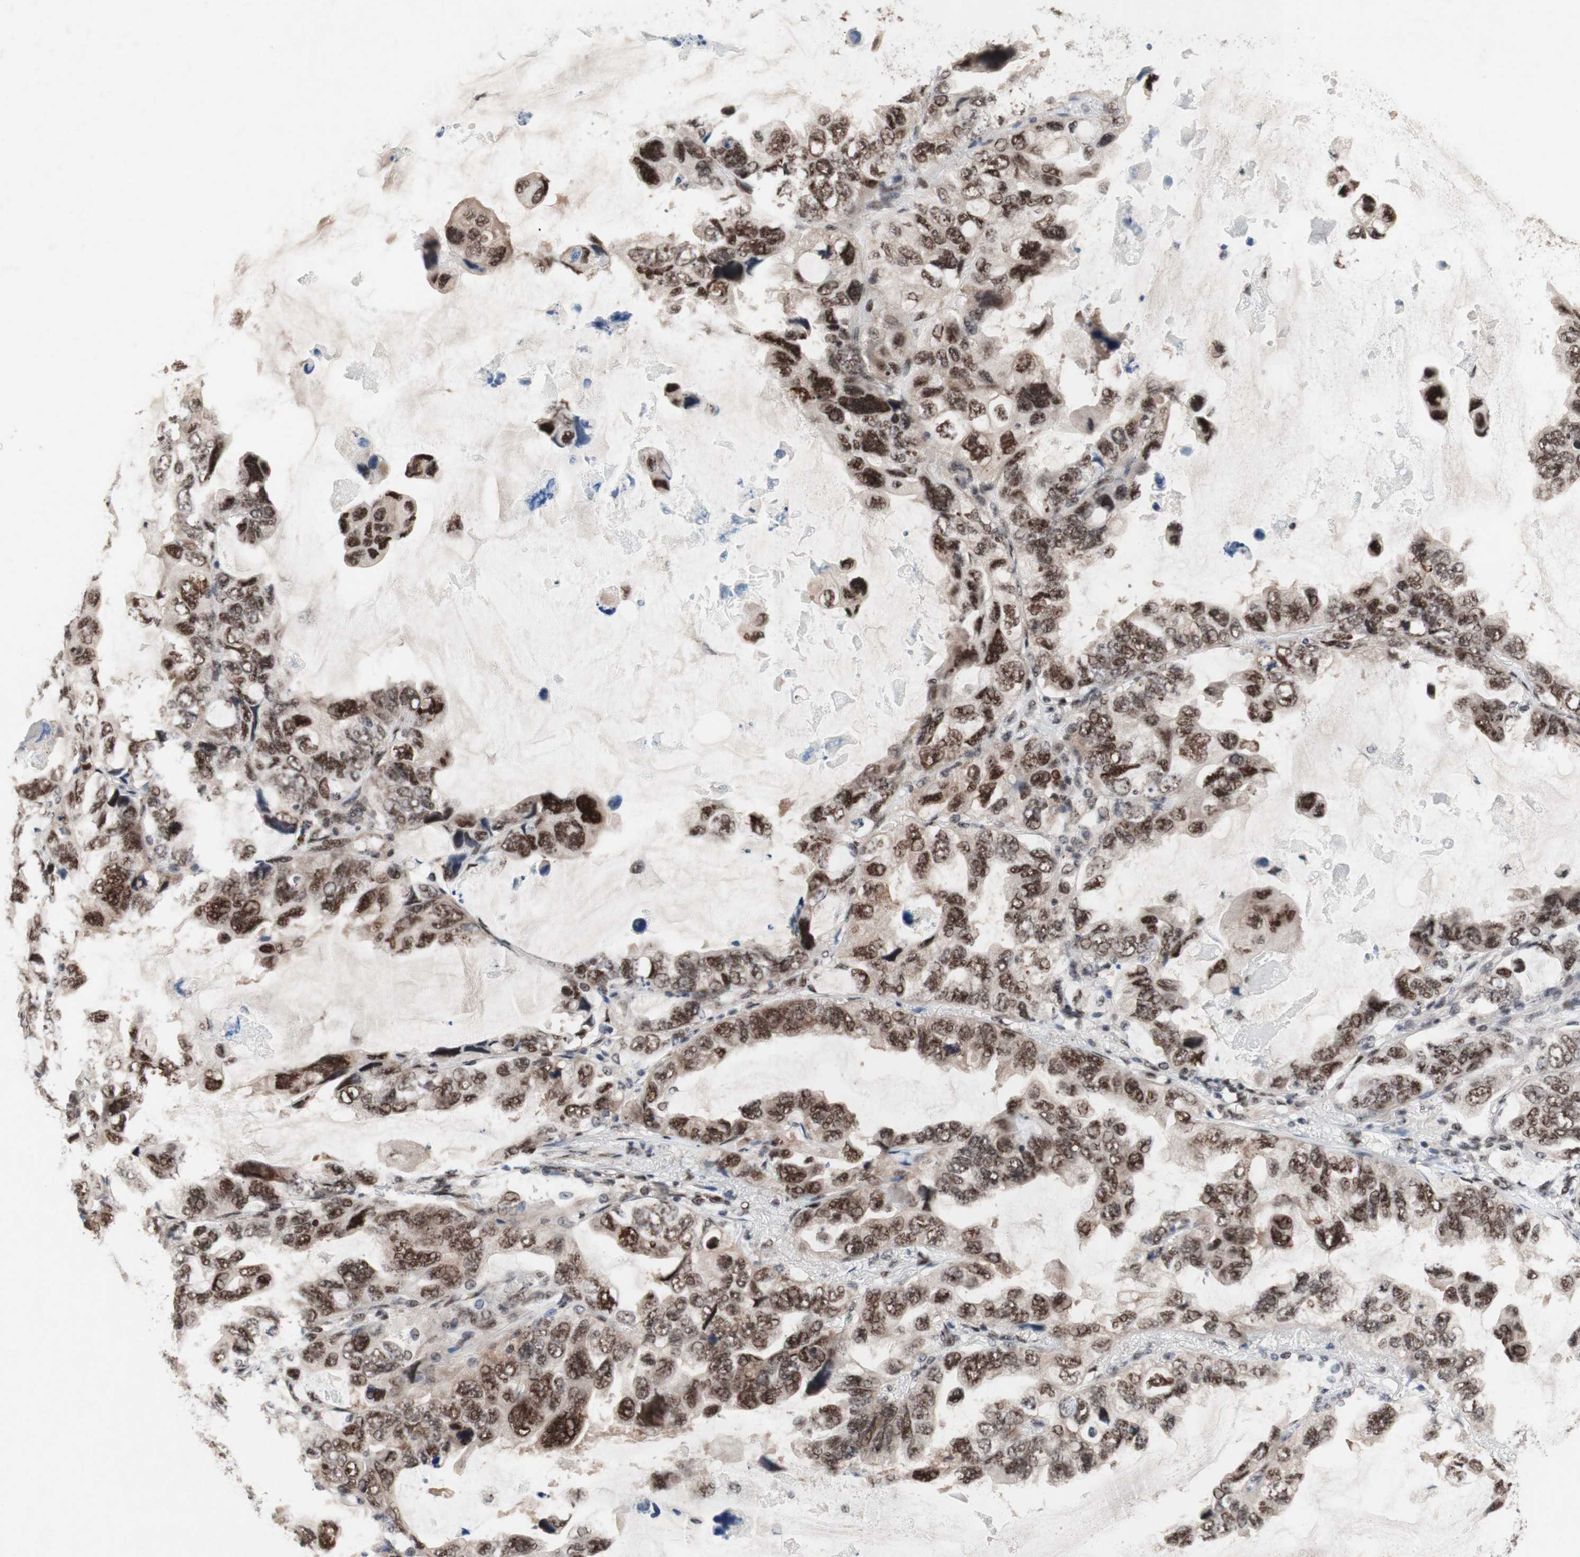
{"staining": {"intensity": "moderate", "quantity": ">75%", "location": "nuclear"}, "tissue": "lung cancer", "cell_type": "Tumor cells", "image_type": "cancer", "snomed": [{"axis": "morphology", "description": "Squamous cell carcinoma, NOS"}, {"axis": "topography", "description": "Lung"}], "caption": "High-magnification brightfield microscopy of lung squamous cell carcinoma stained with DAB (3,3'-diaminobenzidine) (brown) and counterstained with hematoxylin (blue). tumor cells exhibit moderate nuclear expression is appreciated in about>75% of cells.", "gene": "TLE1", "patient": {"sex": "female", "age": 73}}